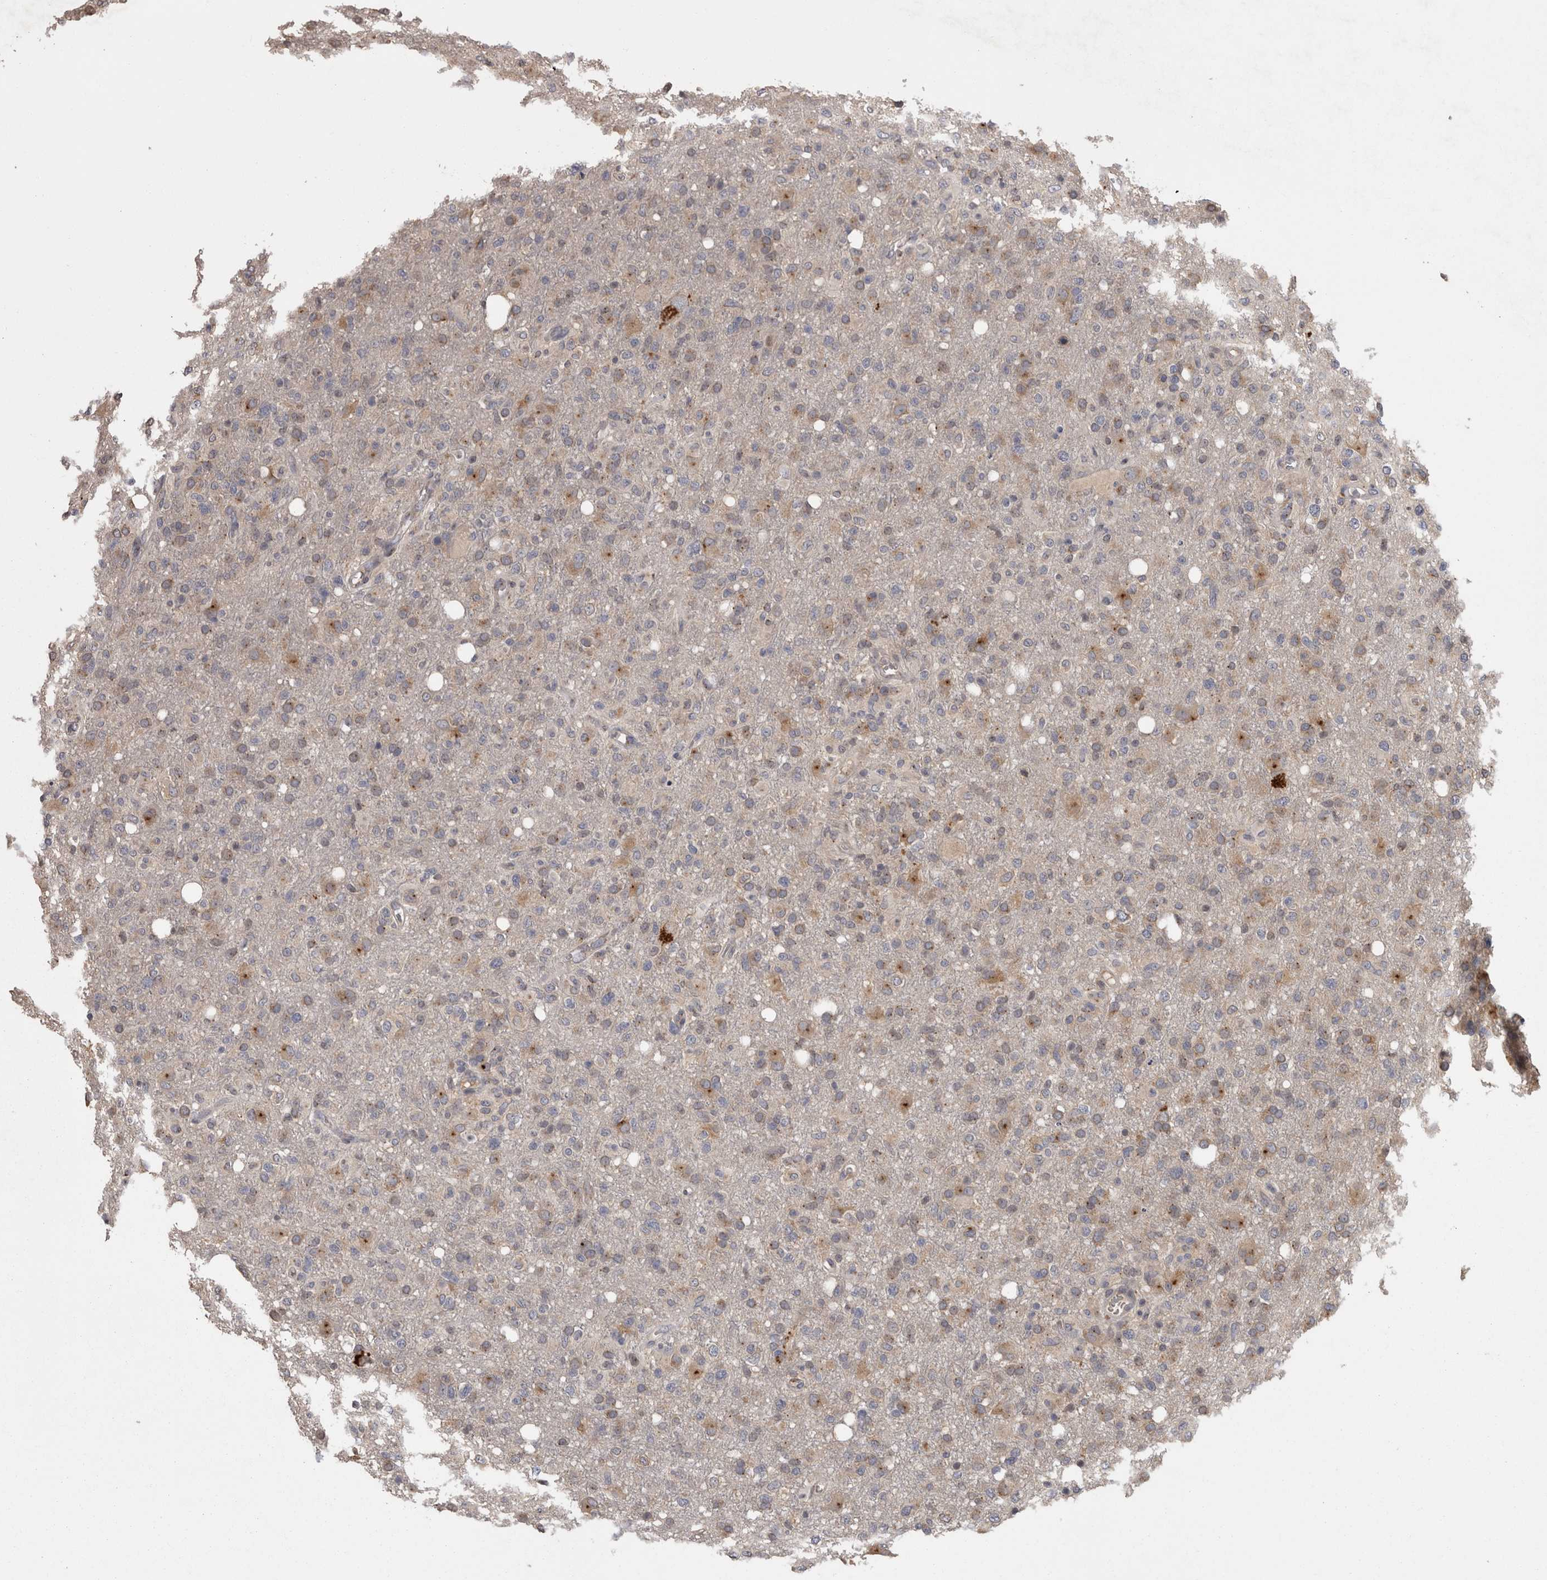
{"staining": {"intensity": "weak", "quantity": "25%-75%", "location": "cytoplasmic/membranous"}, "tissue": "glioma", "cell_type": "Tumor cells", "image_type": "cancer", "snomed": [{"axis": "morphology", "description": "Glioma, malignant, High grade"}, {"axis": "topography", "description": "Brain"}], "caption": "Tumor cells show low levels of weak cytoplasmic/membranous expression in approximately 25%-75% of cells in malignant high-grade glioma. Immunohistochemistry (ihc) stains the protein in brown and the nuclei are stained blue.", "gene": "PCM1", "patient": {"sex": "female", "age": 57}}